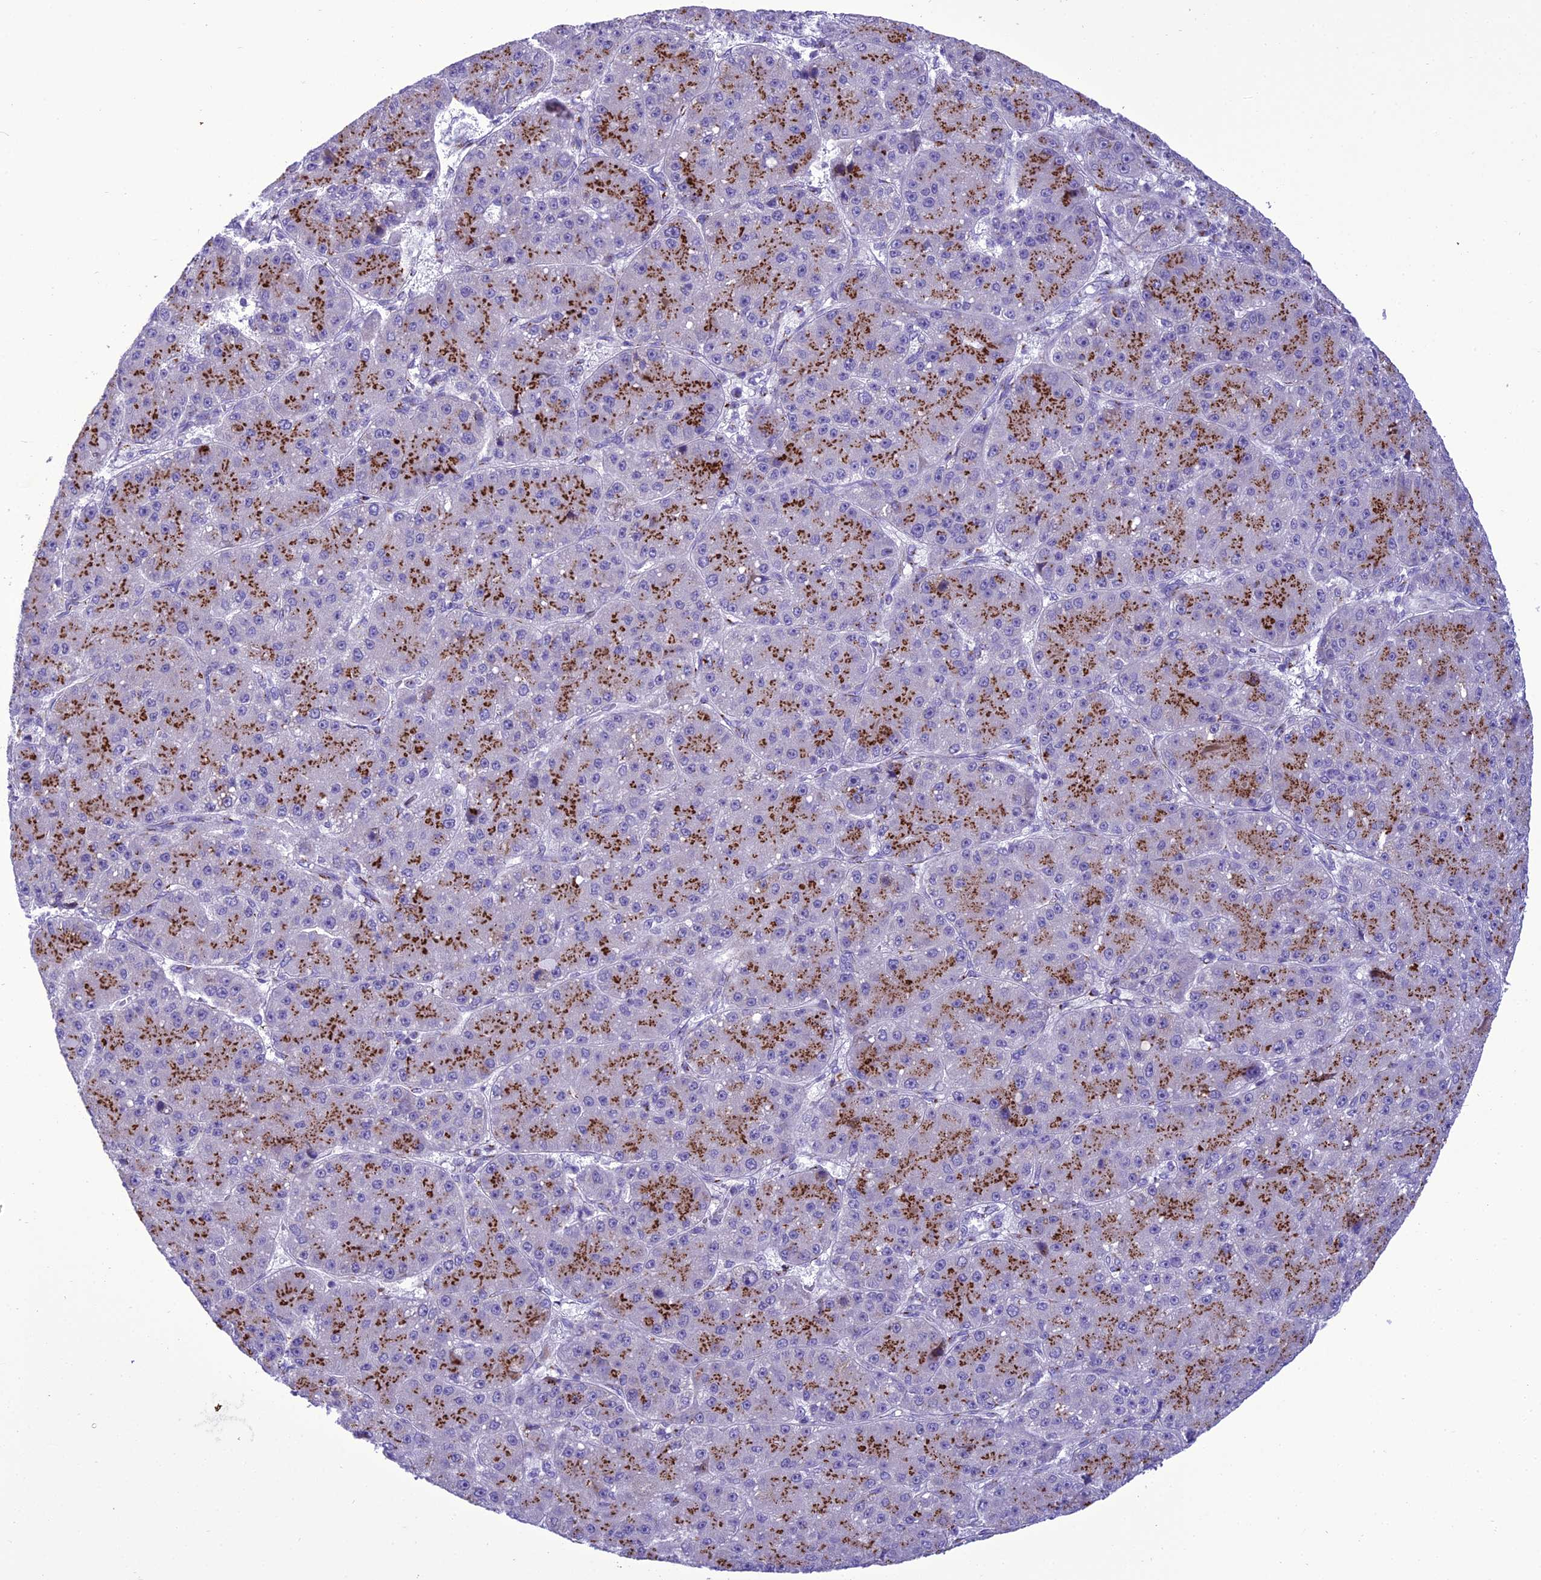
{"staining": {"intensity": "strong", "quantity": ">75%", "location": "cytoplasmic/membranous"}, "tissue": "liver cancer", "cell_type": "Tumor cells", "image_type": "cancer", "snomed": [{"axis": "morphology", "description": "Carcinoma, Hepatocellular, NOS"}, {"axis": "topography", "description": "Liver"}], "caption": "Liver hepatocellular carcinoma stained with a brown dye displays strong cytoplasmic/membranous positive positivity in approximately >75% of tumor cells.", "gene": "GOLM2", "patient": {"sex": "male", "age": 67}}